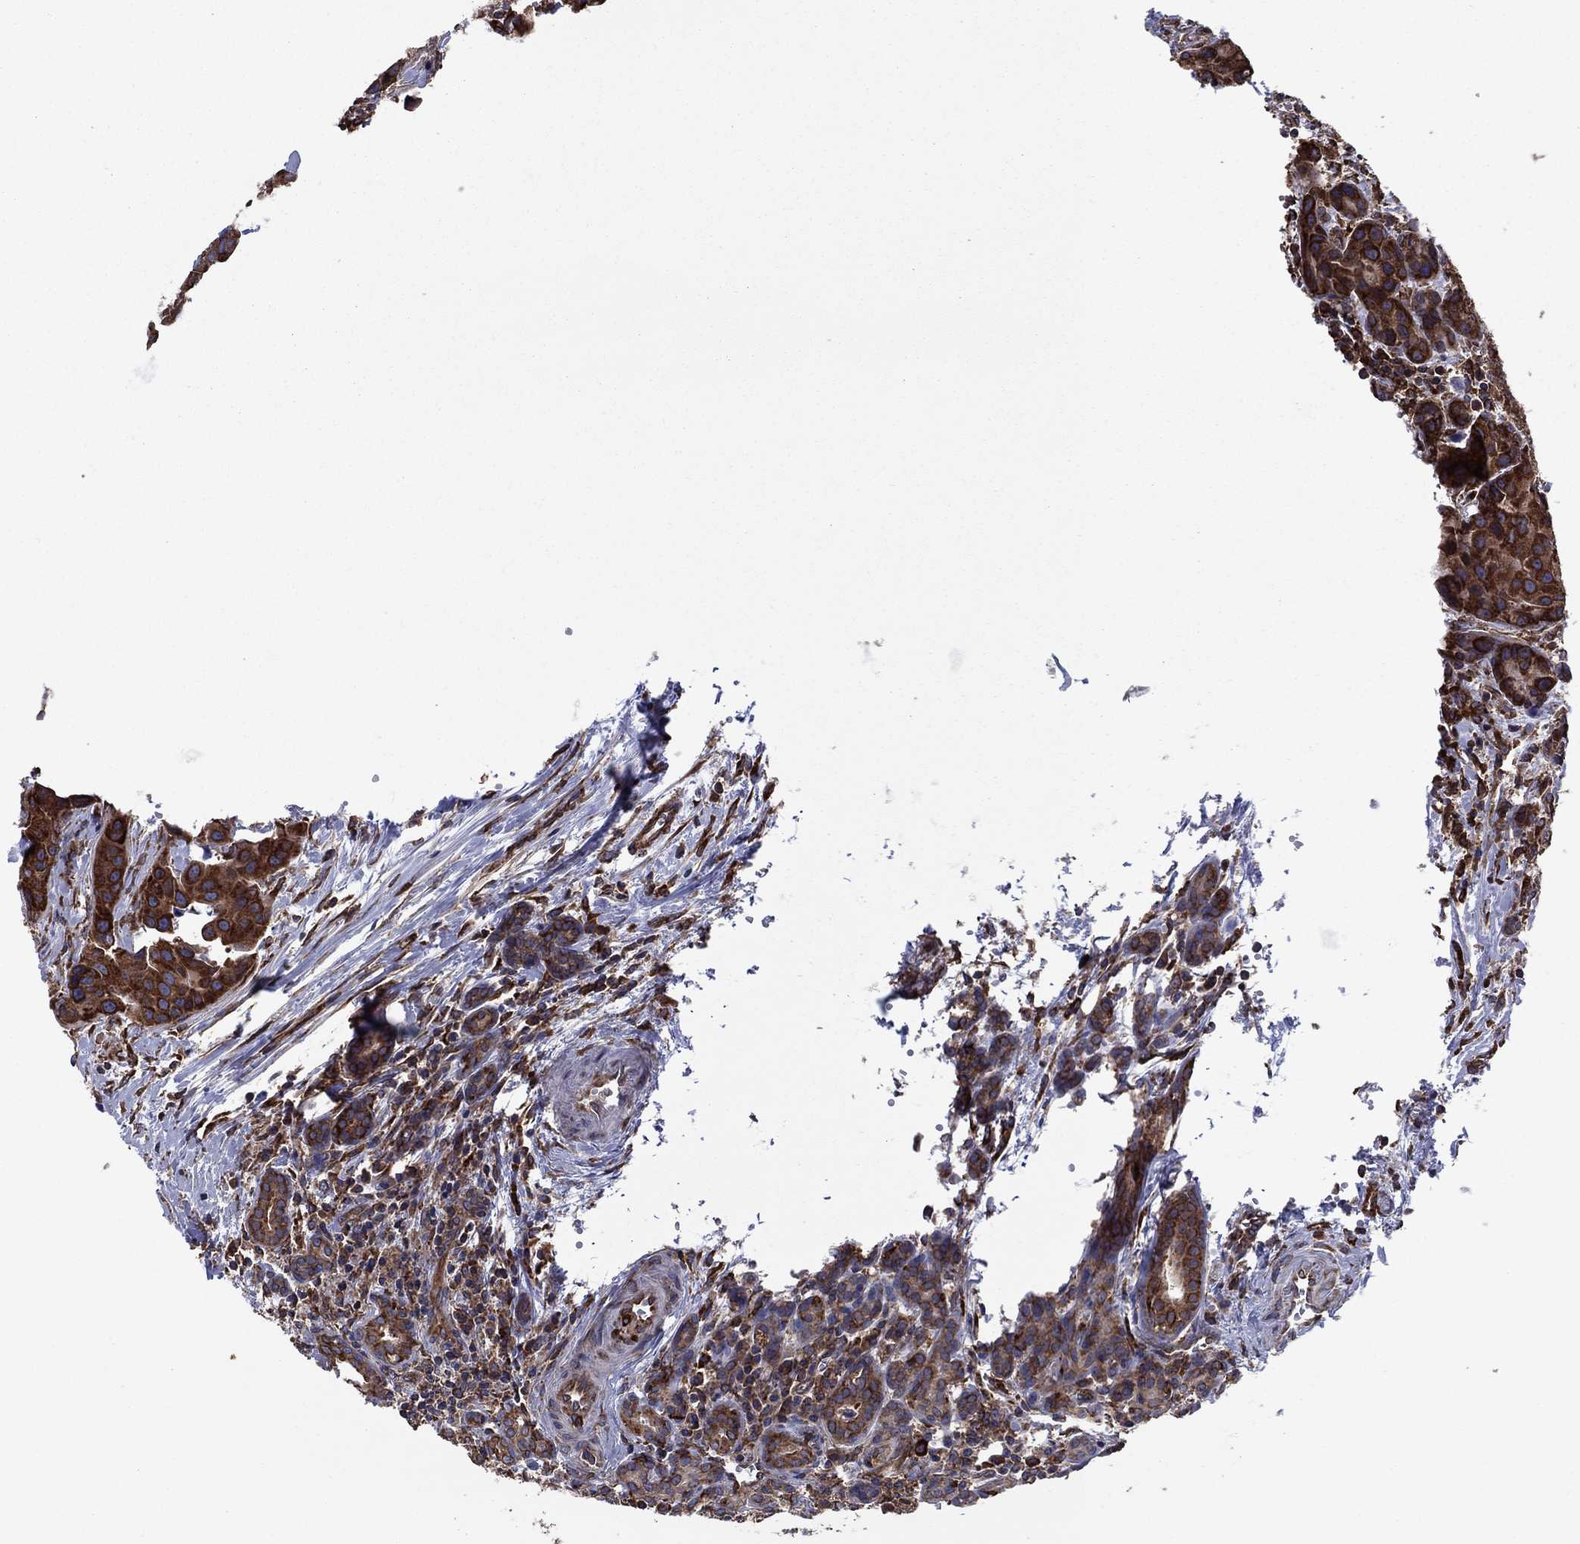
{"staining": {"intensity": "strong", "quantity": ">75%", "location": "cytoplasmic/membranous"}, "tissue": "head and neck cancer", "cell_type": "Tumor cells", "image_type": "cancer", "snomed": [{"axis": "morphology", "description": "Adenocarcinoma, NOS"}, {"axis": "topography", "description": "Head-Neck"}], "caption": "Protein staining of head and neck cancer tissue reveals strong cytoplasmic/membranous staining in approximately >75% of tumor cells.", "gene": "YBX1", "patient": {"sex": "male", "age": 76}}